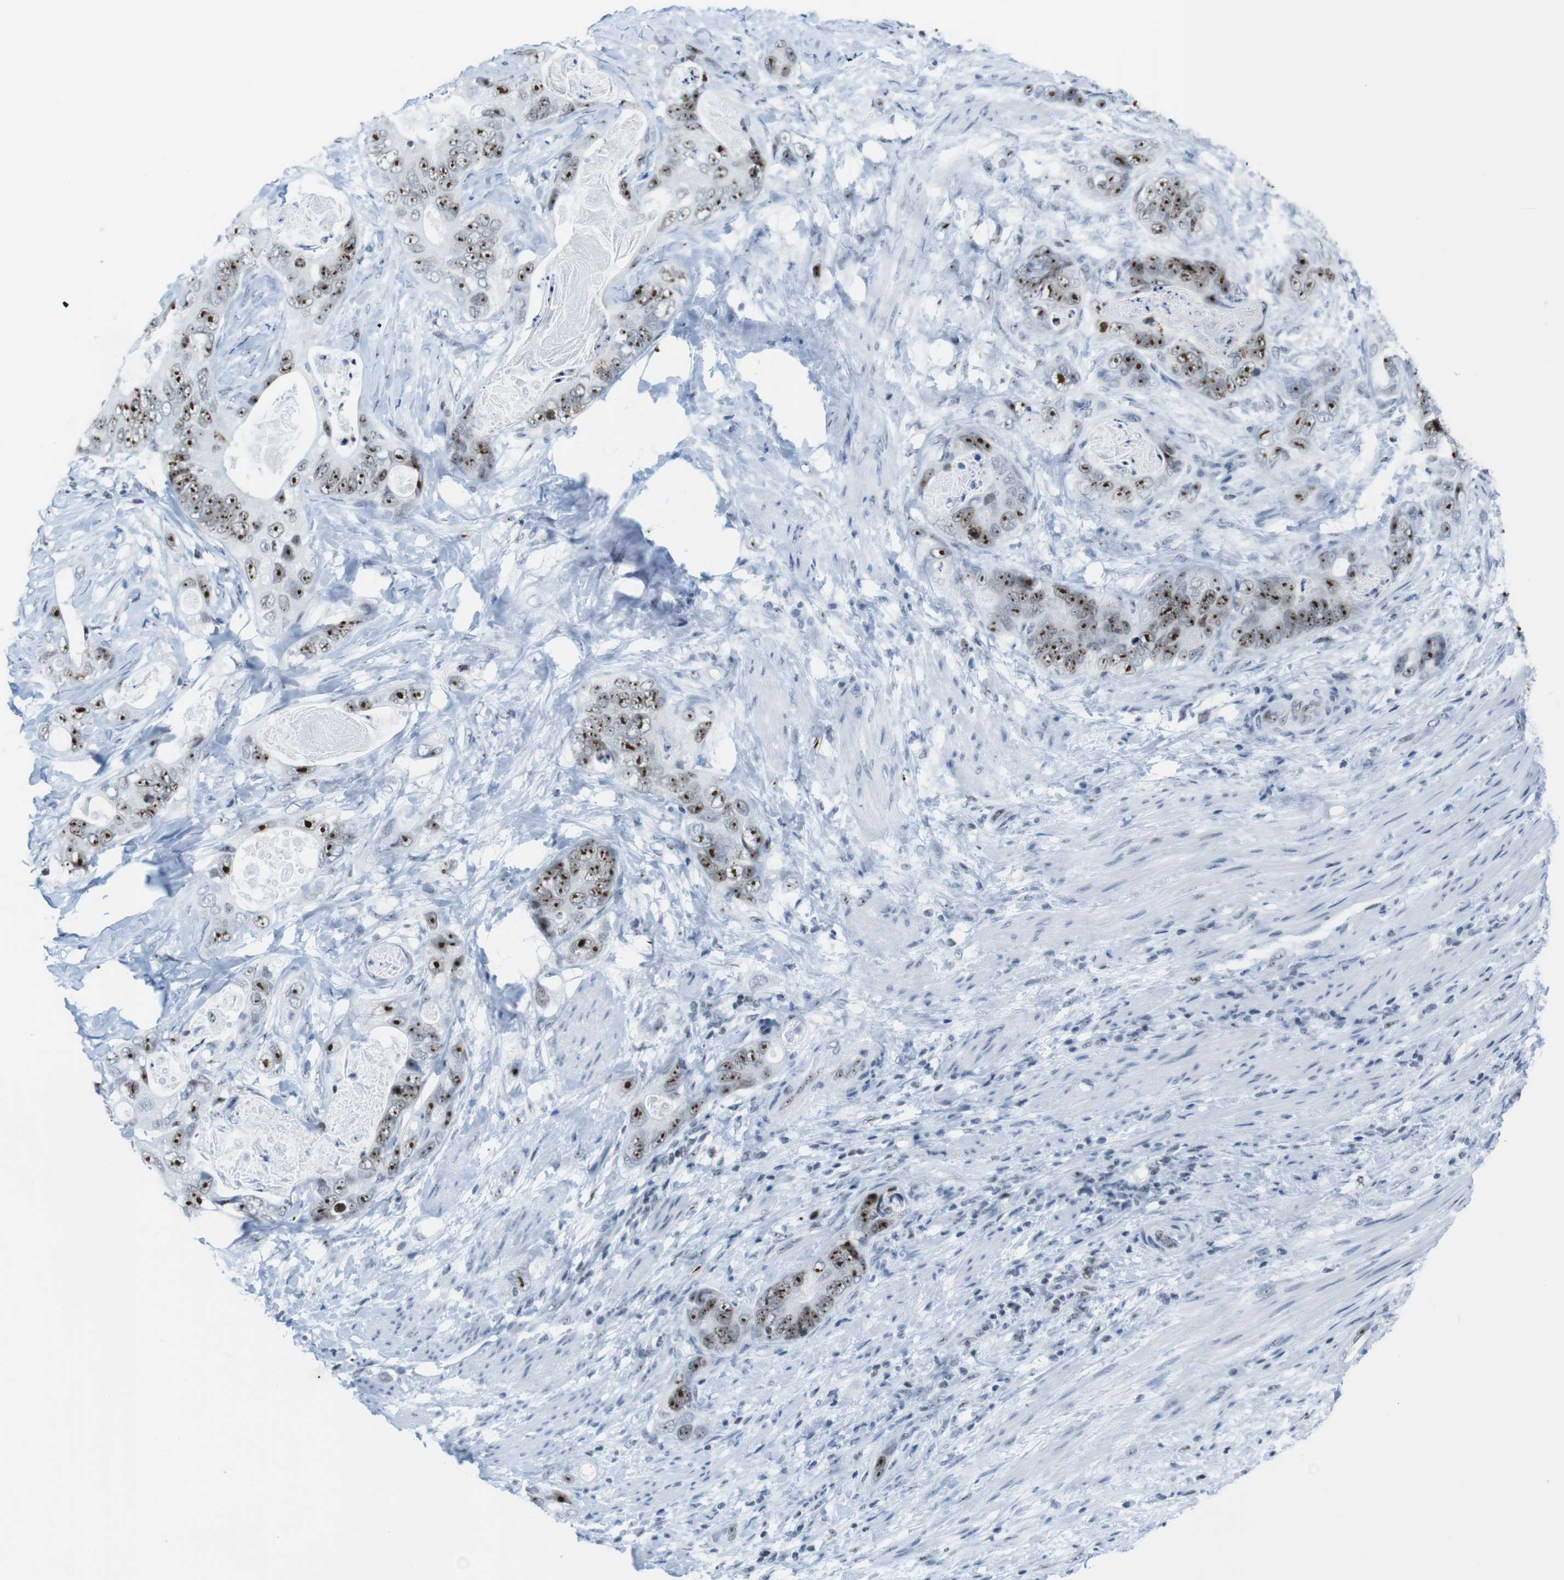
{"staining": {"intensity": "strong", "quantity": ">75%", "location": "nuclear"}, "tissue": "stomach cancer", "cell_type": "Tumor cells", "image_type": "cancer", "snomed": [{"axis": "morphology", "description": "Adenocarcinoma, NOS"}, {"axis": "topography", "description": "Stomach"}], "caption": "Immunohistochemistry of human stomach adenocarcinoma displays high levels of strong nuclear staining in approximately >75% of tumor cells.", "gene": "NIFK", "patient": {"sex": "female", "age": 89}}